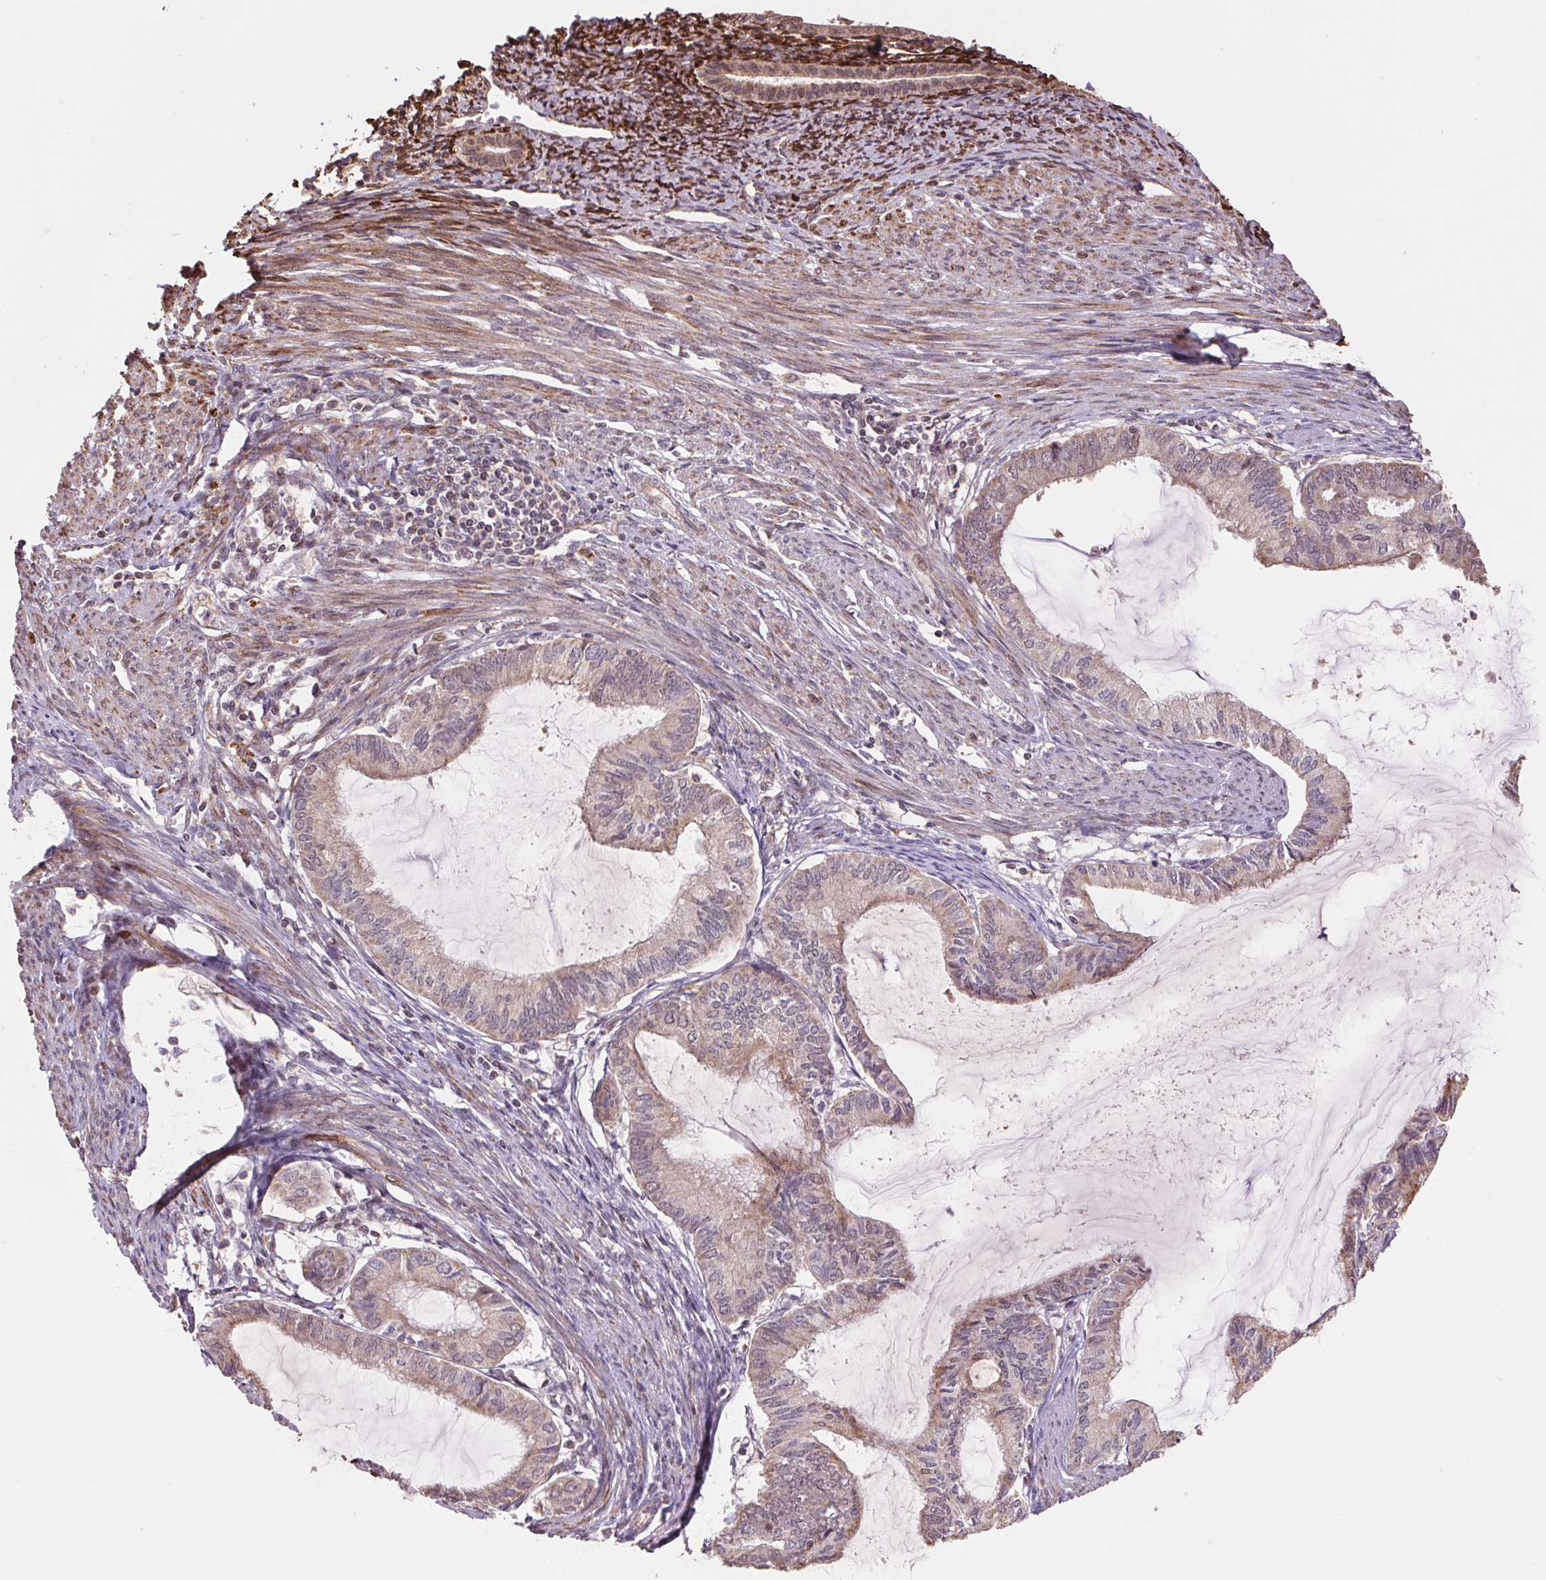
{"staining": {"intensity": "weak", "quantity": "25%-75%", "location": "cytoplasmic/membranous"}, "tissue": "endometrial cancer", "cell_type": "Tumor cells", "image_type": "cancer", "snomed": [{"axis": "morphology", "description": "Adenocarcinoma, NOS"}, {"axis": "topography", "description": "Endometrium"}], "caption": "High-power microscopy captured an IHC image of endometrial cancer, revealing weak cytoplasmic/membranous positivity in approximately 25%-75% of tumor cells.", "gene": "PDHA1", "patient": {"sex": "female", "age": 86}}